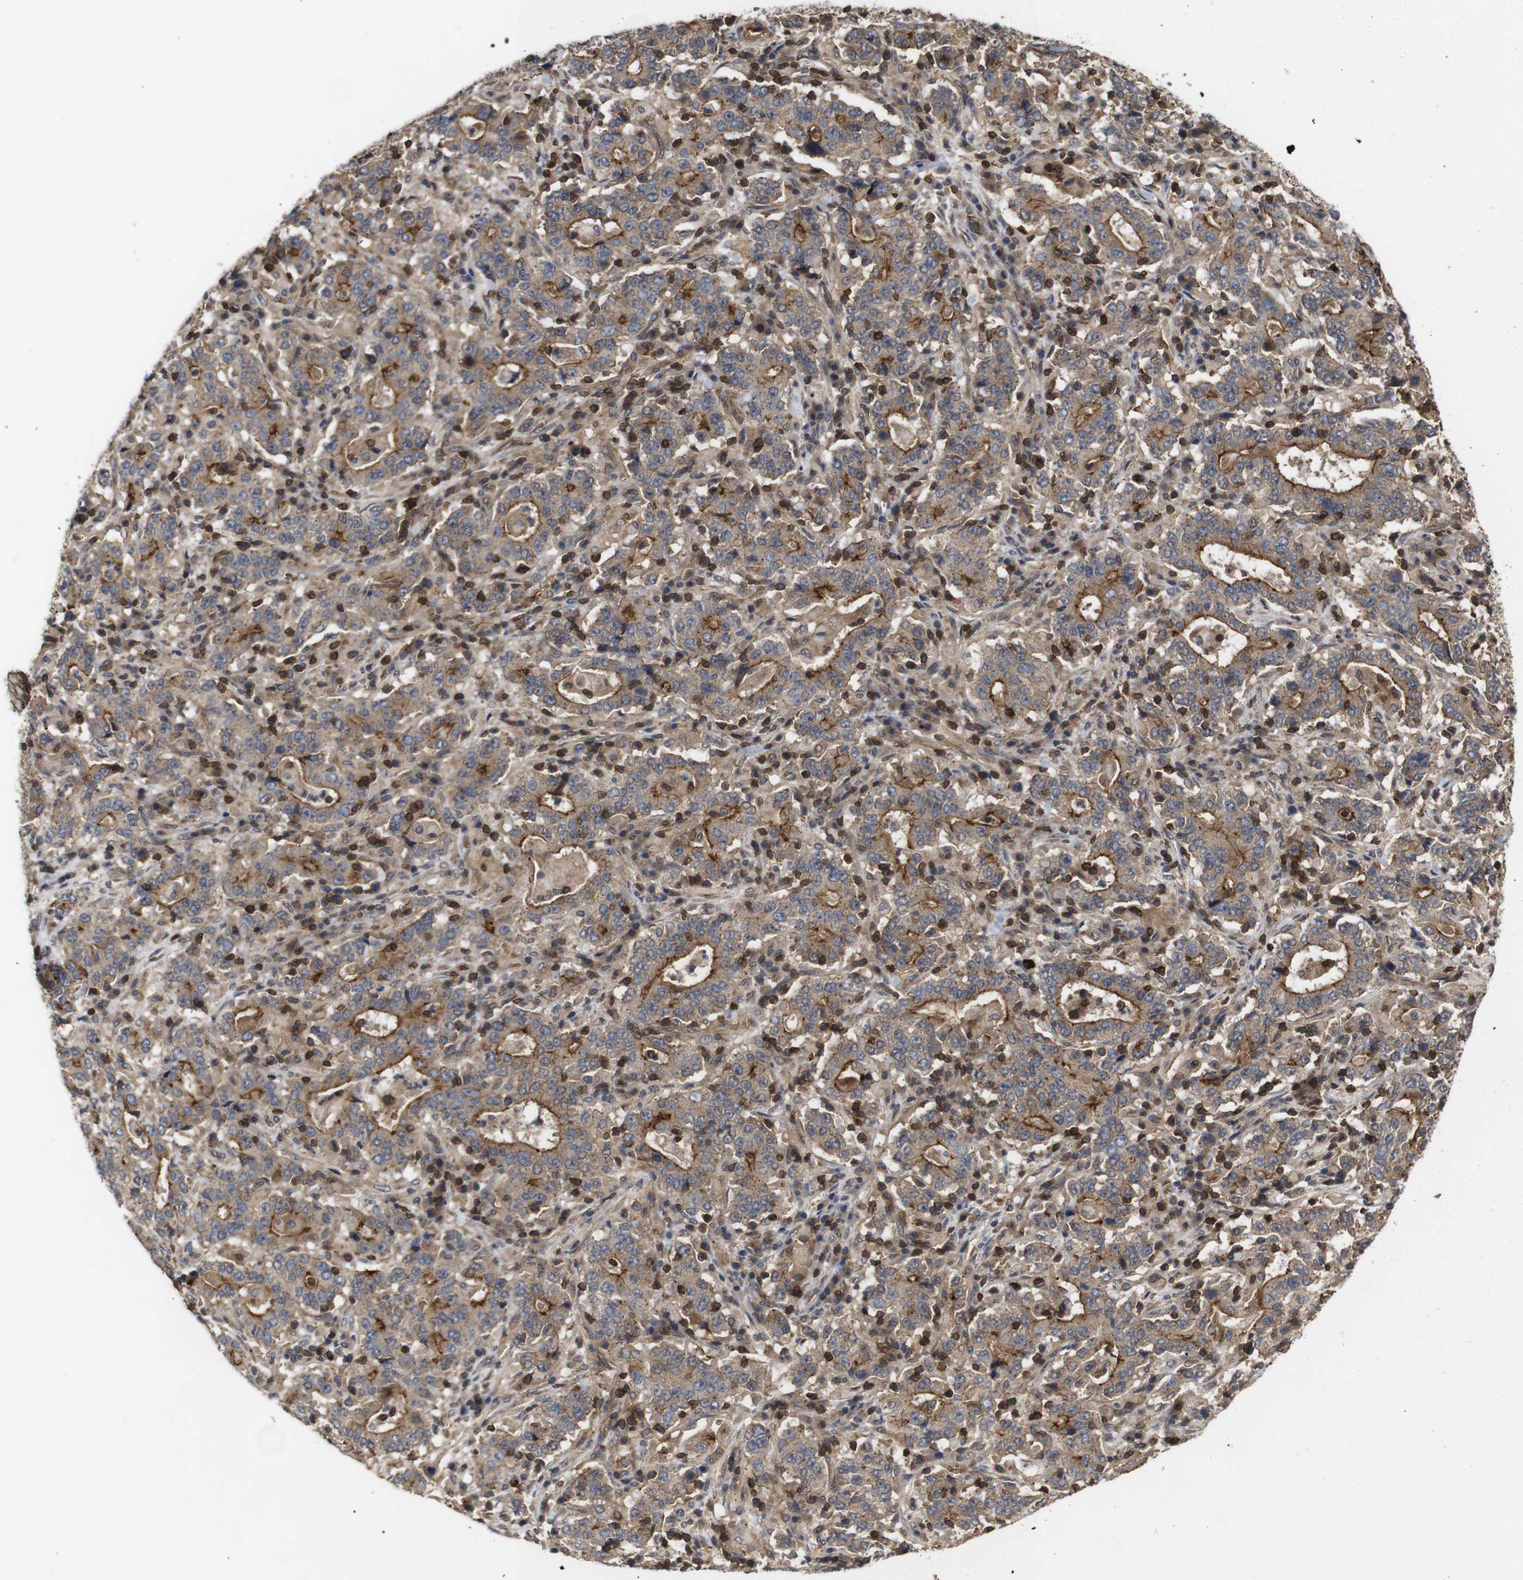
{"staining": {"intensity": "moderate", "quantity": ">75%", "location": "cytoplasmic/membranous"}, "tissue": "stomach cancer", "cell_type": "Tumor cells", "image_type": "cancer", "snomed": [{"axis": "morphology", "description": "Normal tissue, NOS"}, {"axis": "morphology", "description": "Adenocarcinoma, NOS"}, {"axis": "topography", "description": "Stomach, upper"}, {"axis": "topography", "description": "Stomach"}], "caption": "A medium amount of moderate cytoplasmic/membranous expression is appreciated in approximately >75% of tumor cells in stomach adenocarcinoma tissue. Nuclei are stained in blue.", "gene": "NANOS1", "patient": {"sex": "male", "age": 59}}